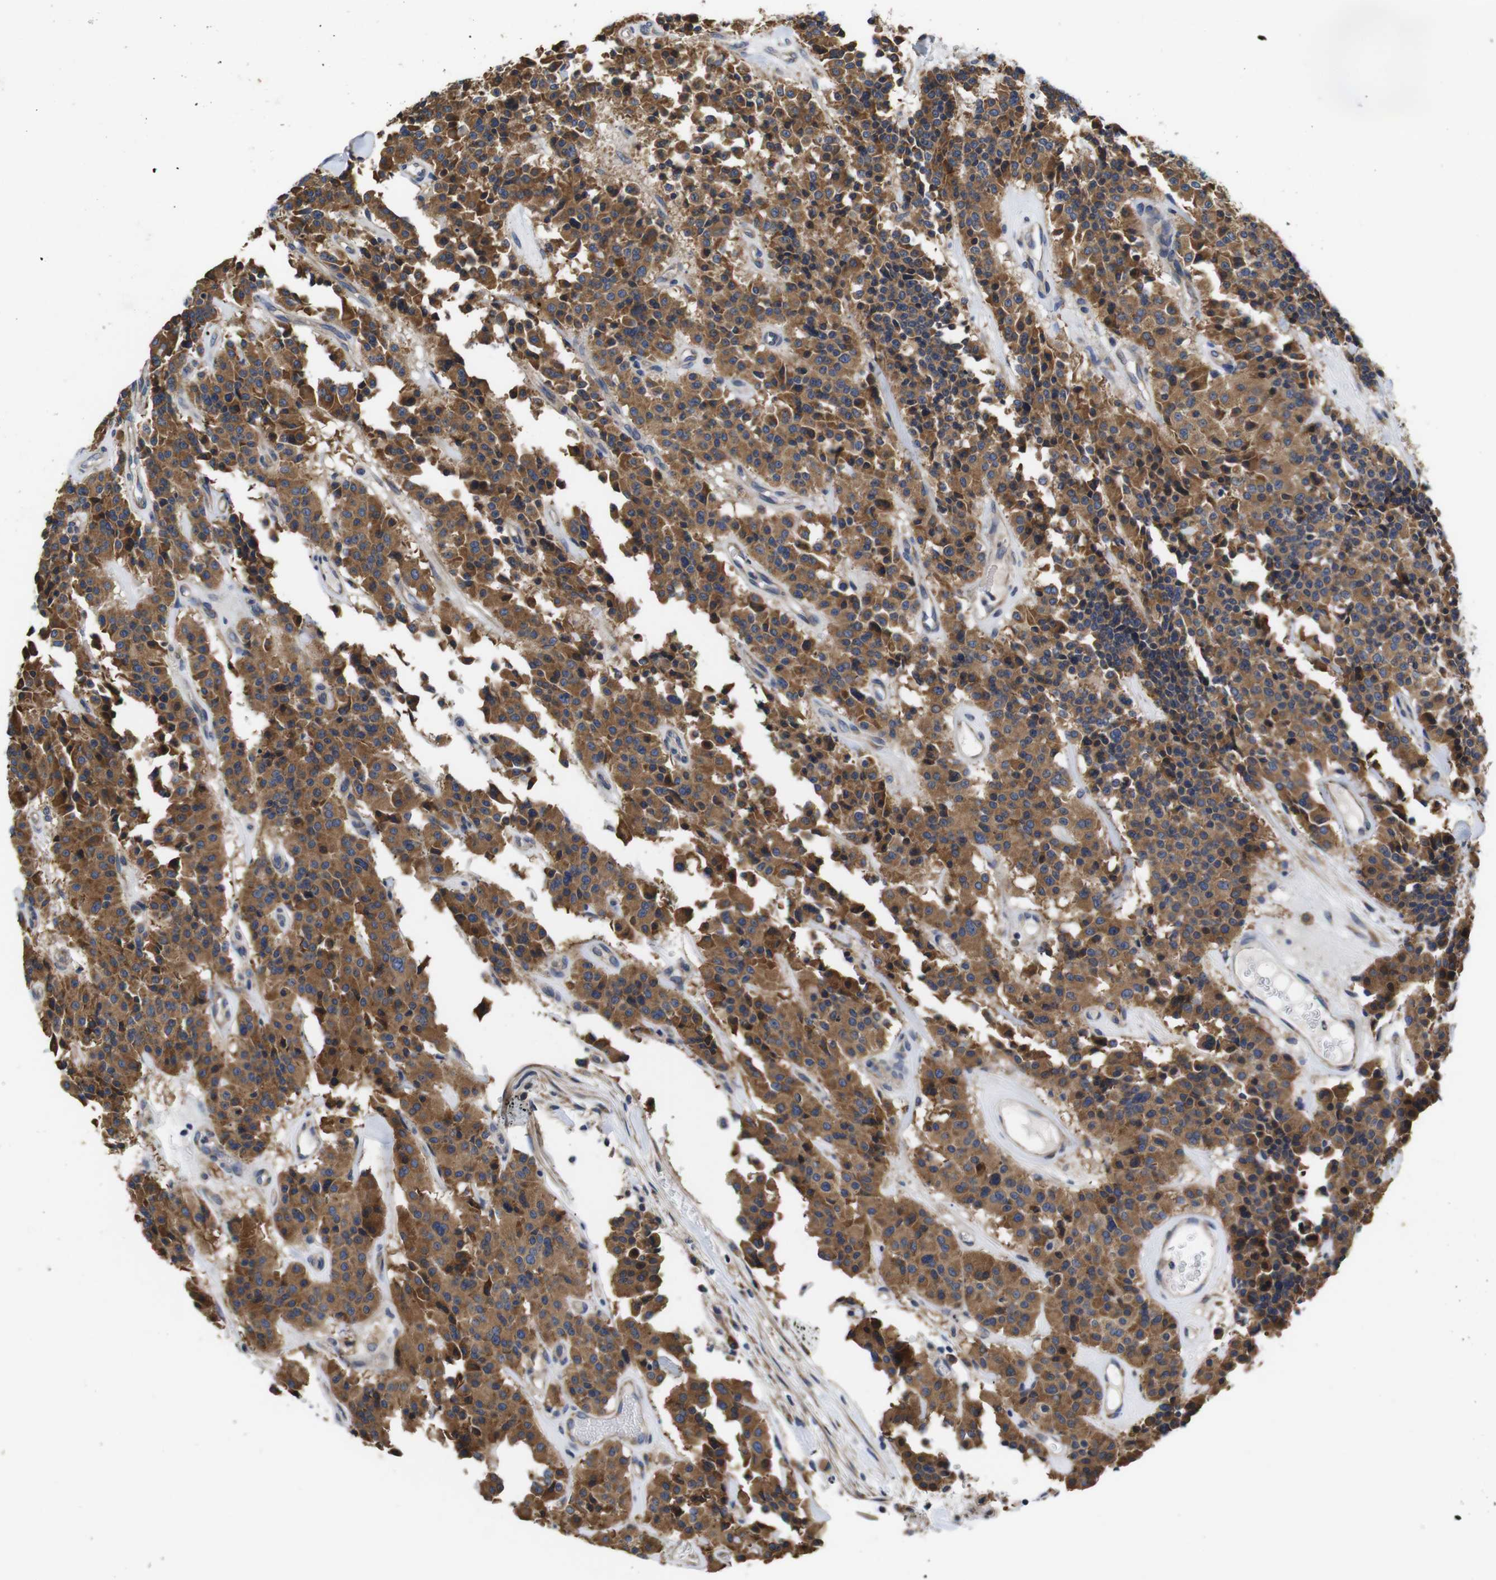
{"staining": {"intensity": "strong", "quantity": ">75%", "location": "cytoplasmic/membranous"}, "tissue": "carcinoid", "cell_type": "Tumor cells", "image_type": "cancer", "snomed": [{"axis": "morphology", "description": "Carcinoid, malignant, NOS"}, {"axis": "topography", "description": "Lung"}], "caption": "The histopathology image exhibits a brown stain indicating the presence of a protein in the cytoplasmic/membranous of tumor cells in carcinoid.", "gene": "MARCHF7", "patient": {"sex": "male", "age": 30}}